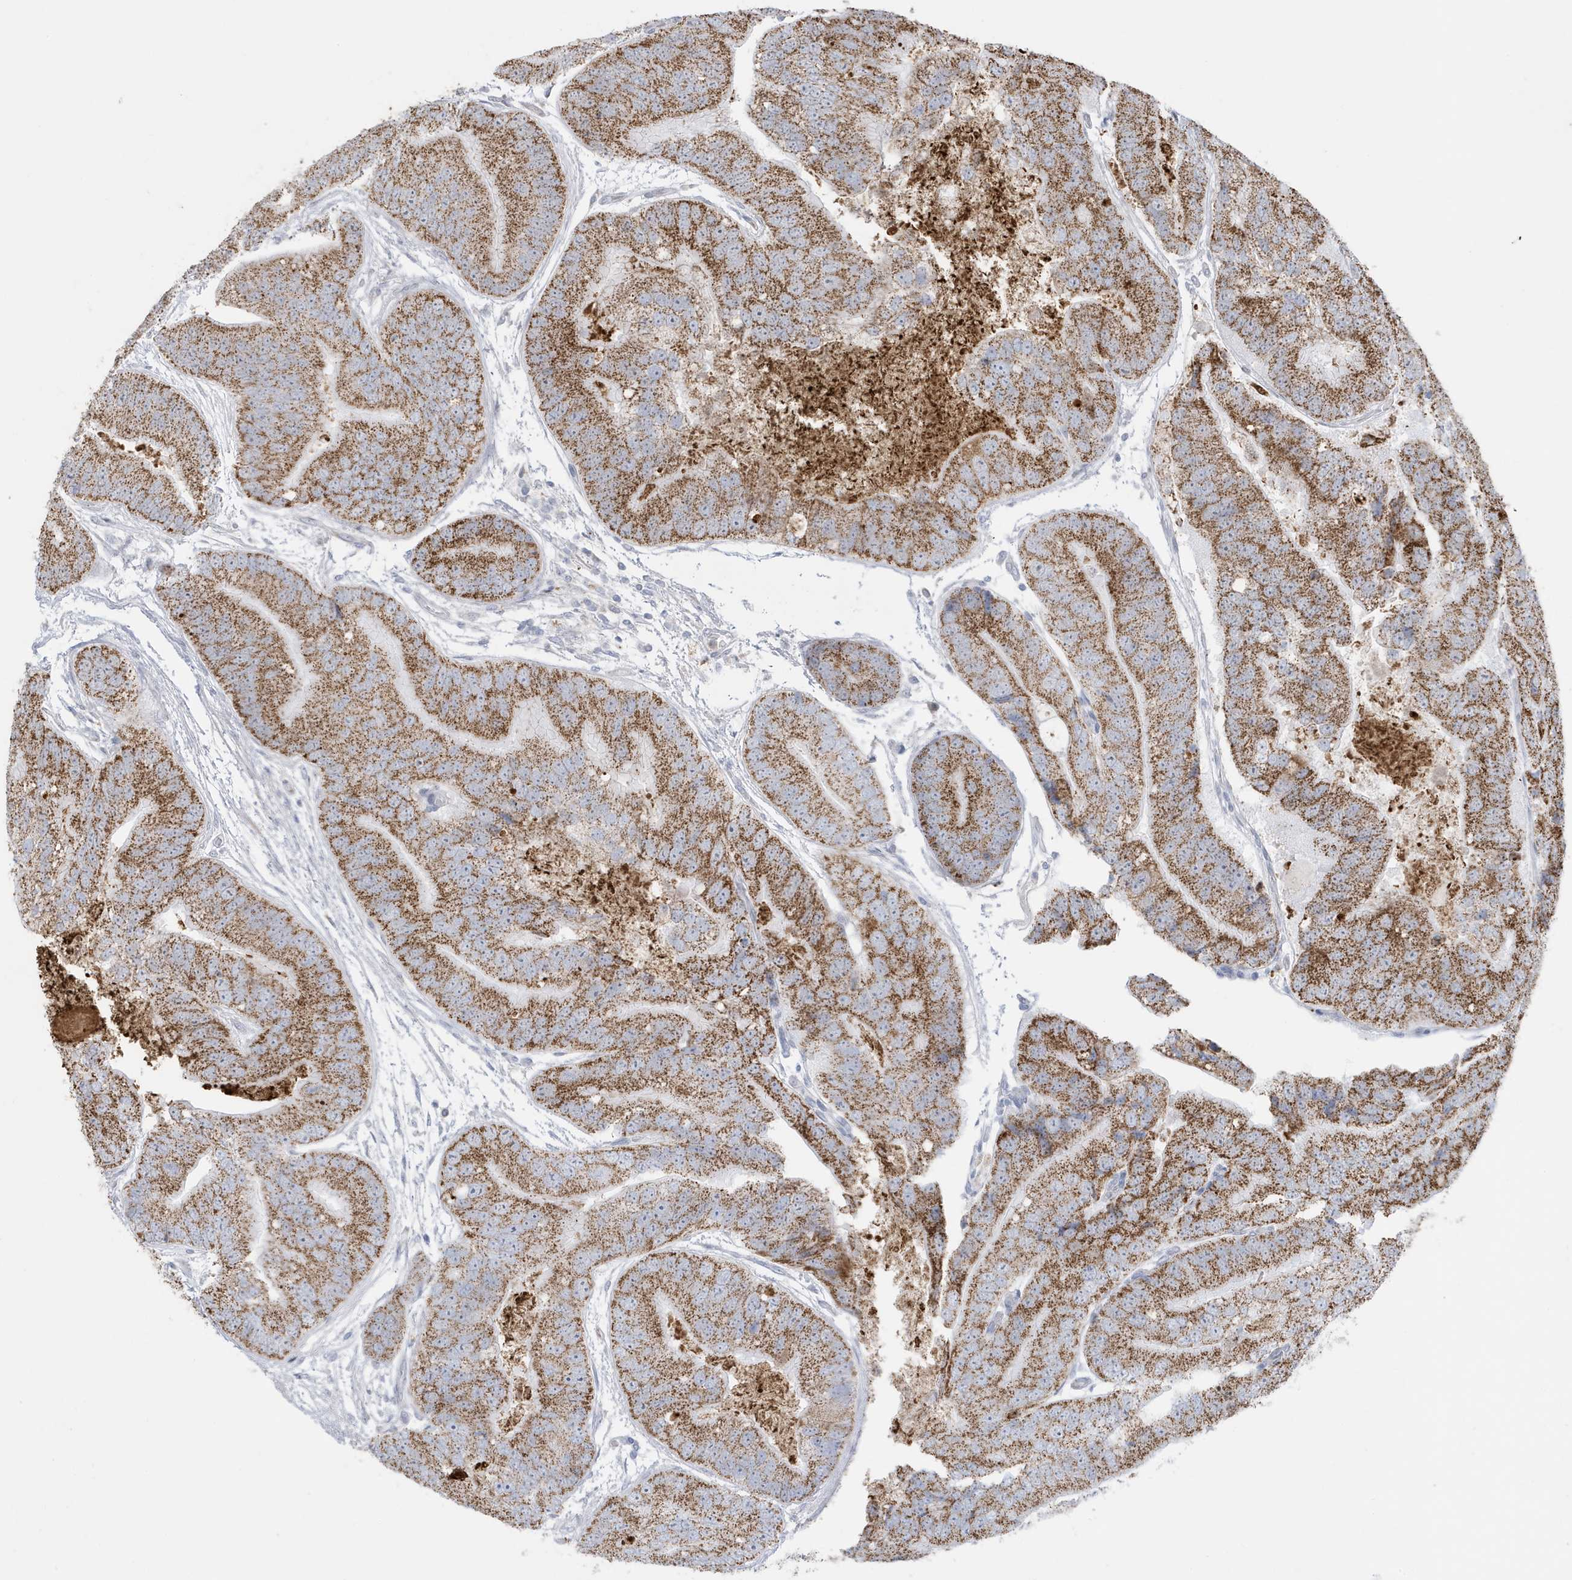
{"staining": {"intensity": "moderate", "quantity": ">75%", "location": "cytoplasmic/membranous"}, "tissue": "prostate cancer", "cell_type": "Tumor cells", "image_type": "cancer", "snomed": [{"axis": "morphology", "description": "Adenocarcinoma, High grade"}, {"axis": "topography", "description": "Prostate"}], "caption": "A brown stain shows moderate cytoplasmic/membranous positivity of a protein in human prostate cancer tumor cells. (brown staining indicates protein expression, while blue staining denotes nuclei).", "gene": "FNDC1", "patient": {"sex": "male", "age": 70}}